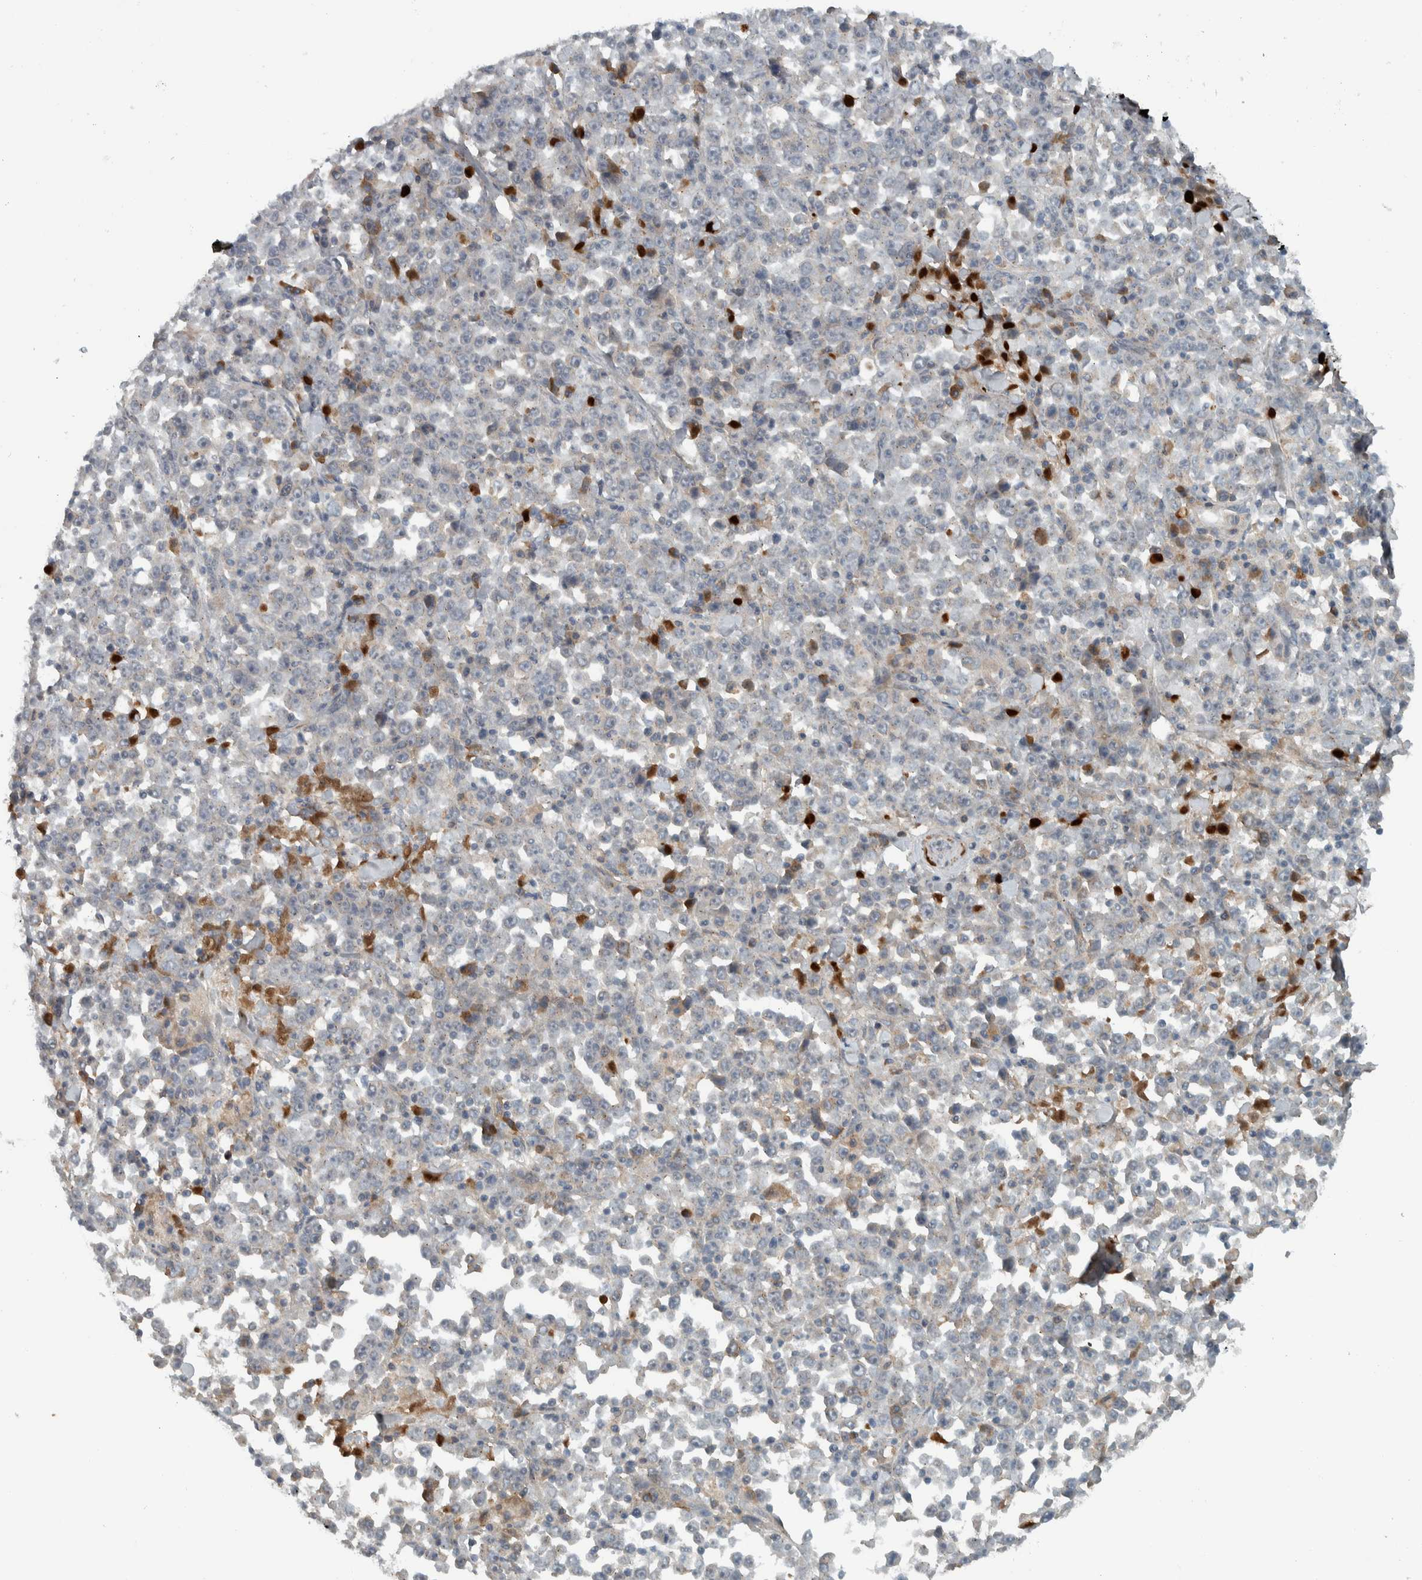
{"staining": {"intensity": "negative", "quantity": "none", "location": "none"}, "tissue": "stomach cancer", "cell_type": "Tumor cells", "image_type": "cancer", "snomed": [{"axis": "morphology", "description": "Normal tissue, NOS"}, {"axis": "morphology", "description": "Adenocarcinoma, NOS"}, {"axis": "topography", "description": "Stomach, upper"}, {"axis": "topography", "description": "Stomach"}], "caption": "An image of human adenocarcinoma (stomach) is negative for staining in tumor cells.", "gene": "LBHD1", "patient": {"sex": "male", "age": 59}}